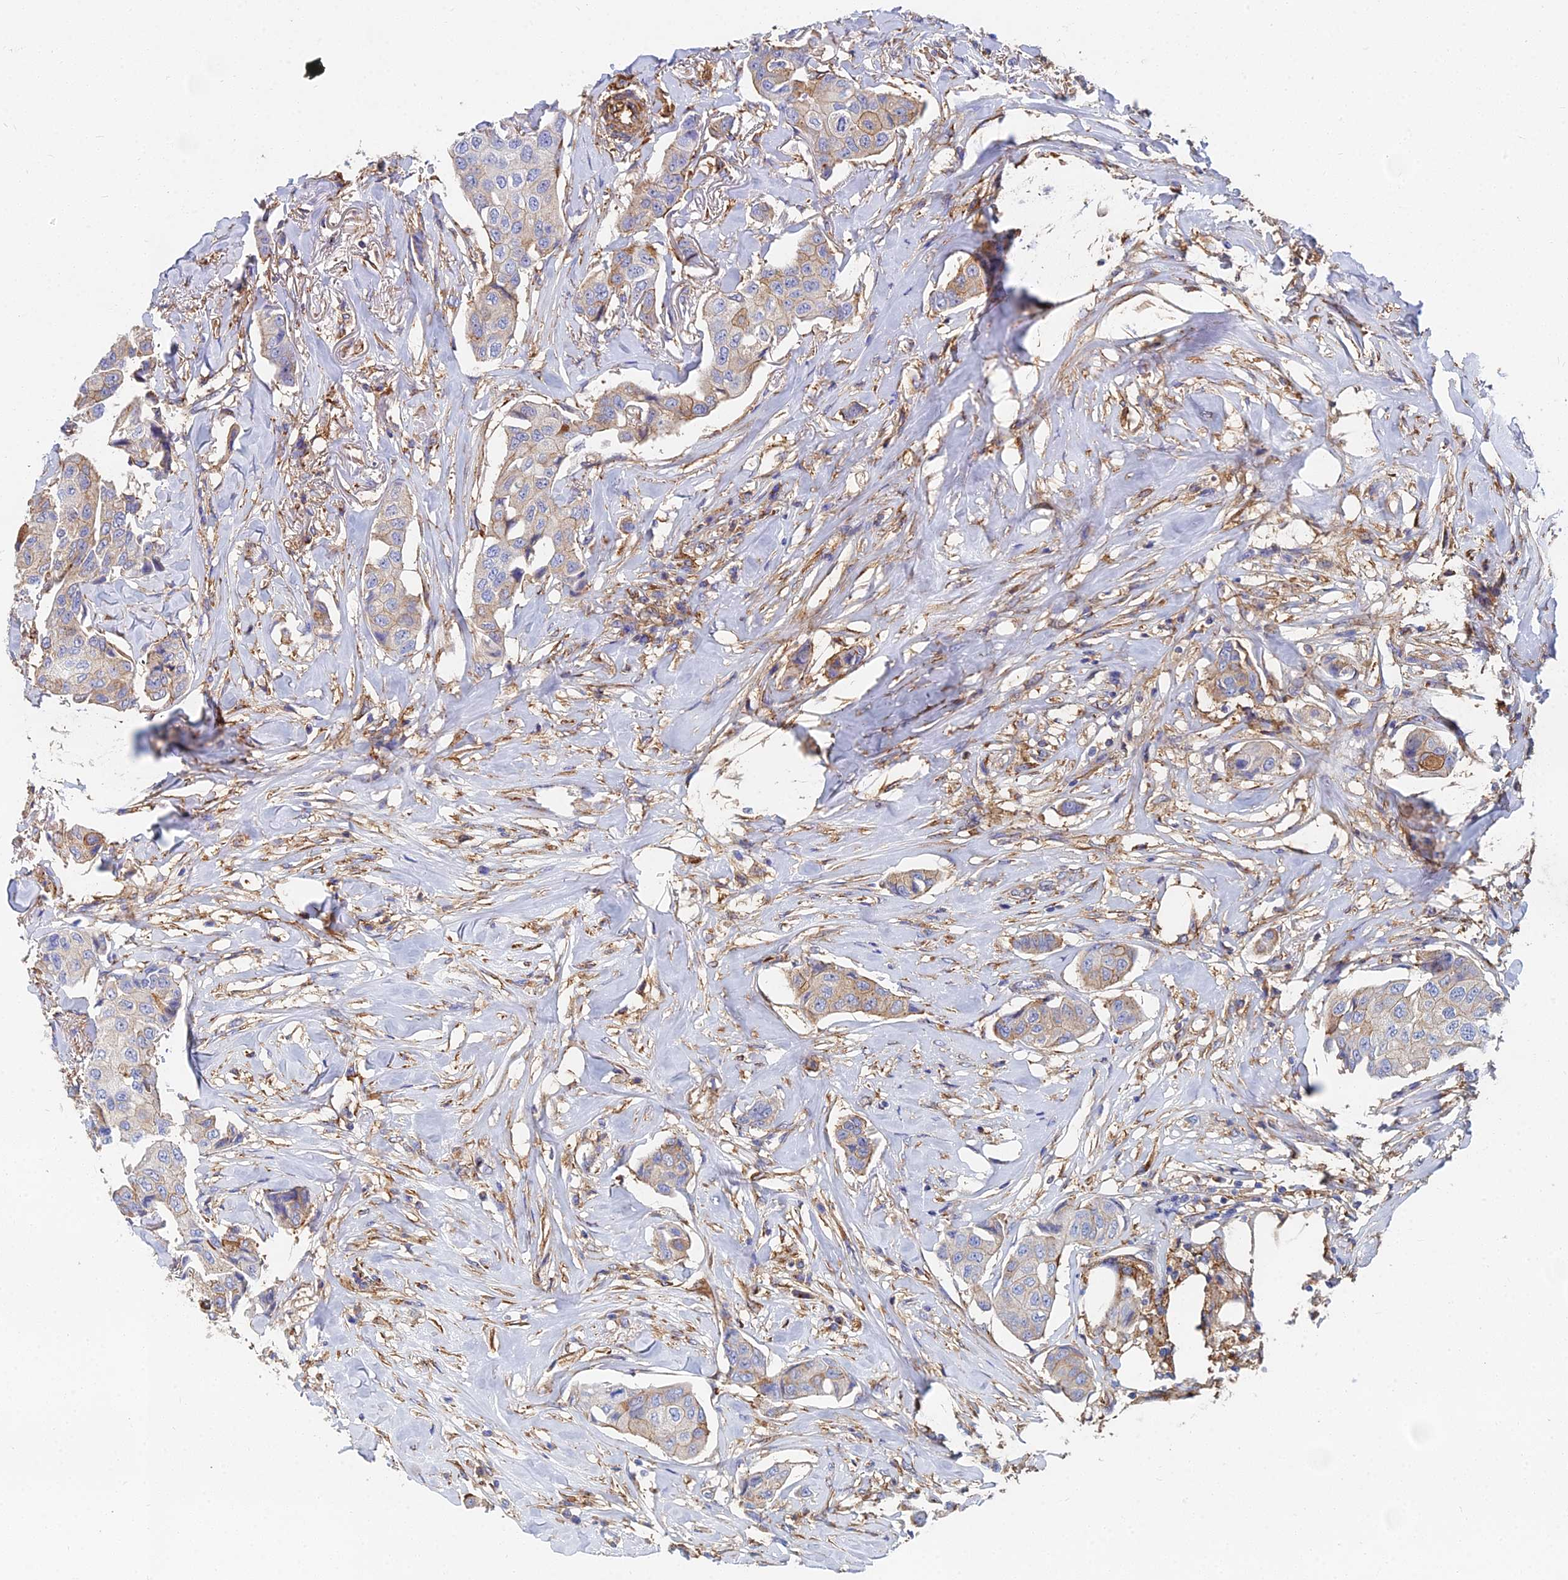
{"staining": {"intensity": "weak", "quantity": "25%-75%", "location": "cytoplasmic/membranous"}, "tissue": "breast cancer", "cell_type": "Tumor cells", "image_type": "cancer", "snomed": [{"axis": "morphology", "description": "Duct carcinoma"}, {"axis": "topography", "description": "Breast"}], "caption": "The micrograph demonstrates a brown stain indicating the presence of a protein in the cytoplasmic/membranous of tumor cells in breast invasive ductal carcinoma.", "gene": "GPR42", "patient": {"sex": "female", "age": 80}}